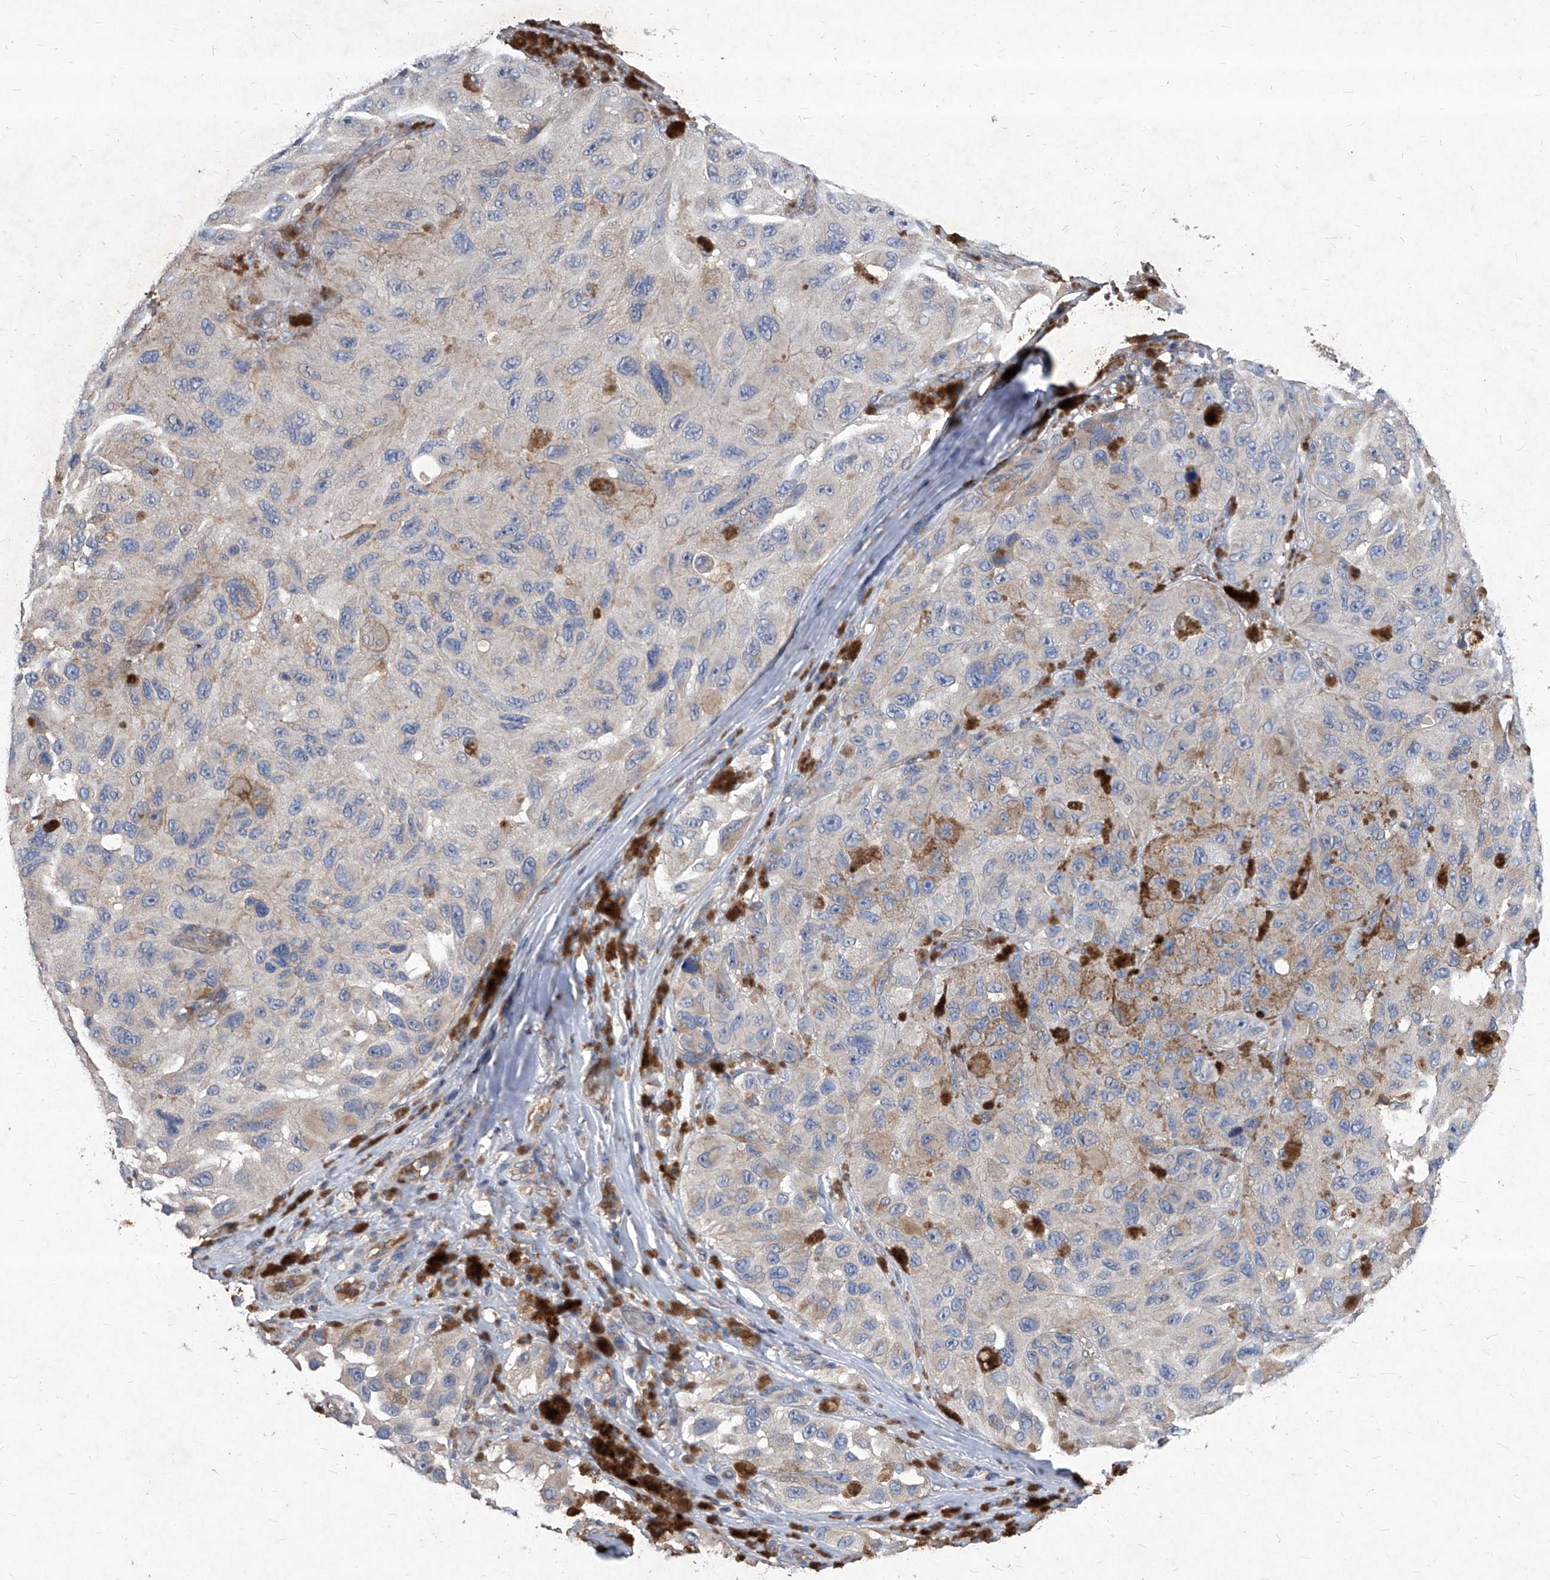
{"staining": {"intensity": "weak", "quantity": "<25%", "location": "cytoplasmic/membranous"}, "tissue": "melanoma", "cell_type": "Tumor cells", "image_type": "cancer", "snomed": [{"axis": "morphology", "description": "Malignant melanoma, NOS"}, {"axis": "topography", "description": "Skin"}], "caption": "A photomicrograph of malignant melanoma stained for a protein reveals no brown staining in tumor cells. Nuclei are stained in blue.", "gene": "SYNGR1", "patient": {"sex": "female", "age": 73}}